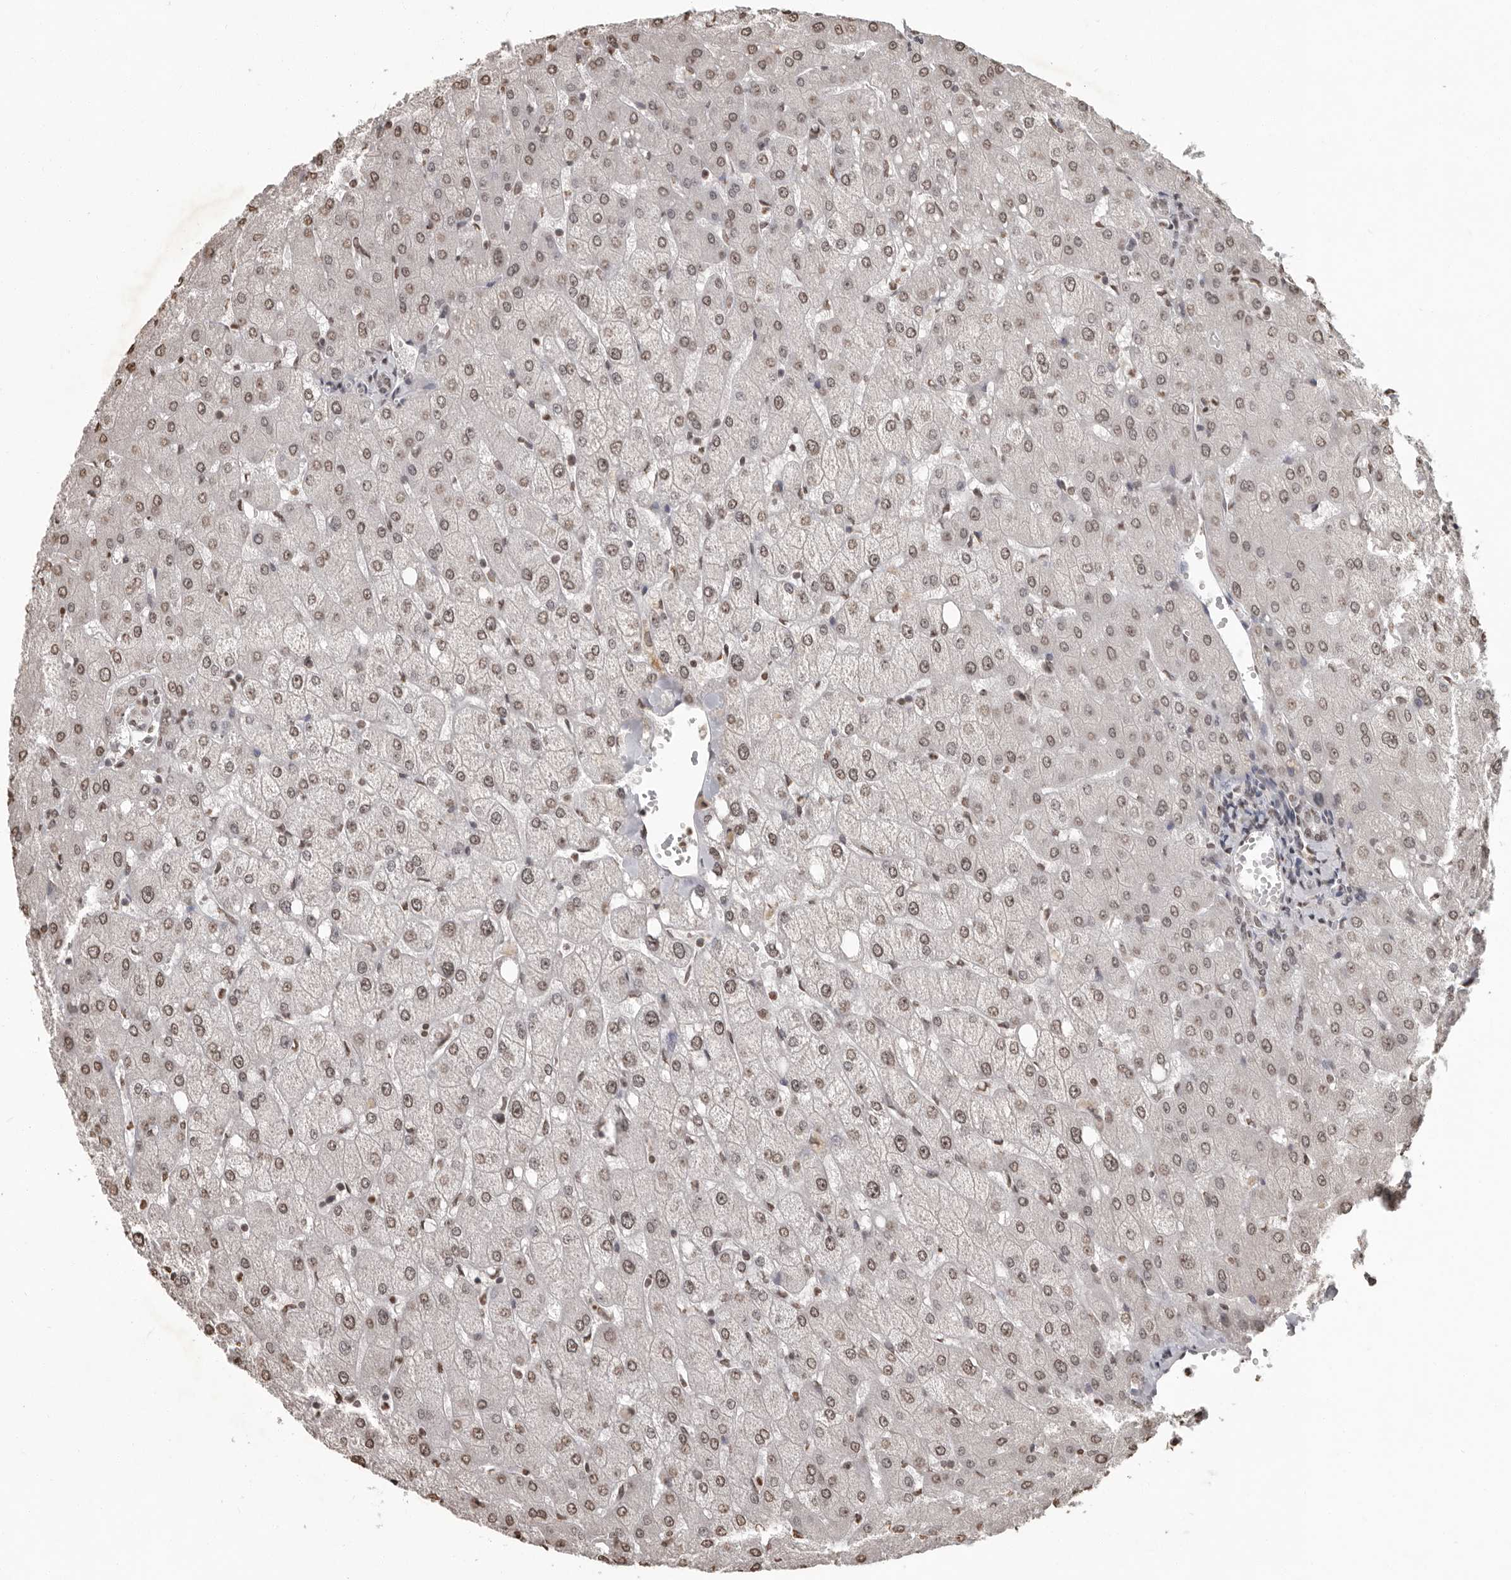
{"staining": {"intensity": "negative", "quantity": "none", "location": "none"}, "tissue": "liver", "cell_type": "Cholangiocytes", "image_type": "normal", "snomed": [{"axis": "morphology", "description": "Normal tissue, NOS"}, {"axis": "topography", "description": "Liver"}], "caption": "DAB immunohistochemical staining of normal human liver exhibits no significant expression in cholangiocytes.", "gene": "WDR45", "patient": {"sex": "female", "age": 54}}